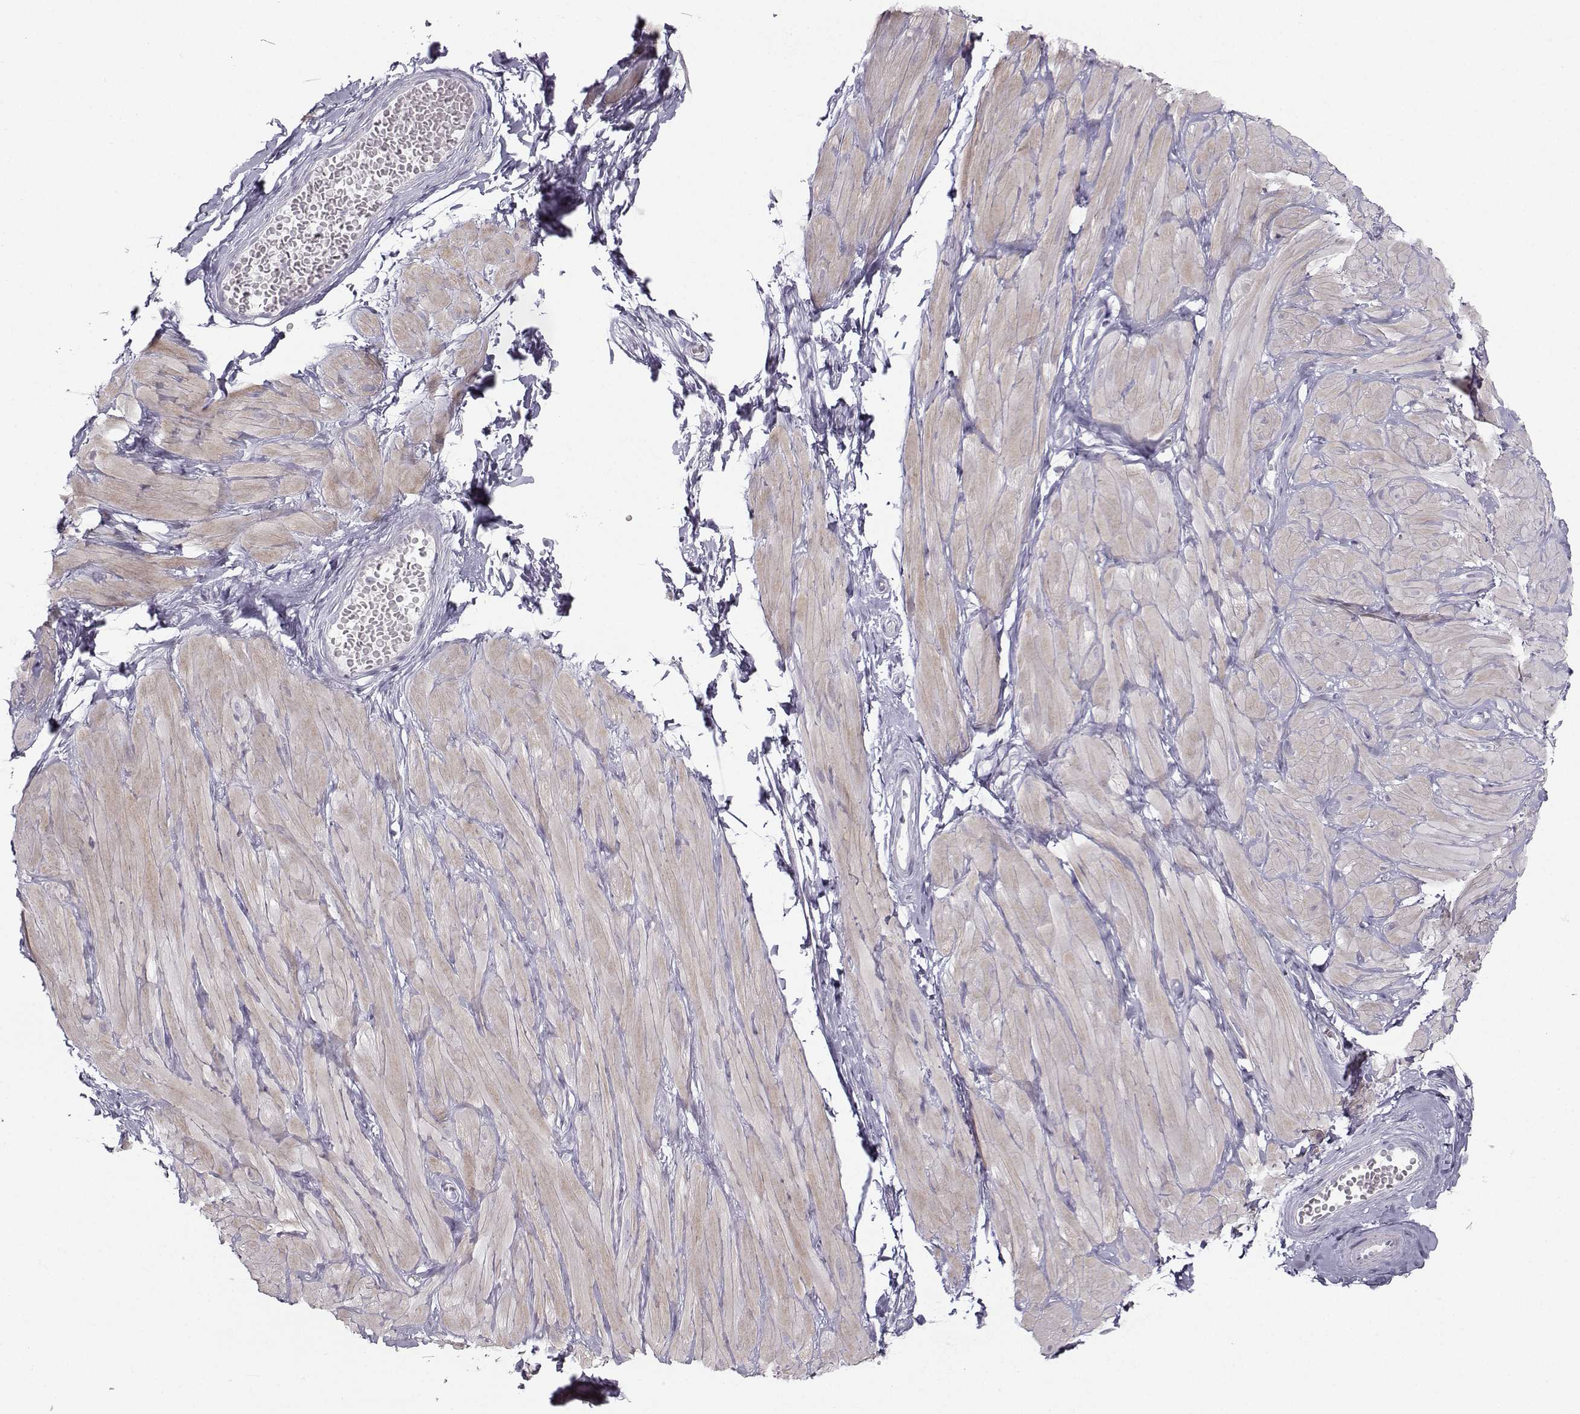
{"staining": {"intensity": "negative", "quantity": "none", "location": "none"}, "tissue": "adipose tissue", "cell_type": "Adipocytes", "image_type": "normal", "snomed": [{"axis": "morphology", "description": "Normal tissue, NOS"}, {"axis": "topography", "description": "Smooth muscle"}, {"axis": "topography", "description": "Peripheral nerve tissue"}], "caption": "Adipocytes are negative for brown protein staining in benign adipose tissue. (DAB (3,3'-diaminobenzidine) immunohistochemistry, high magnification).", "gene": "CASR", "patient": {"sex": "male", "age": 22}}